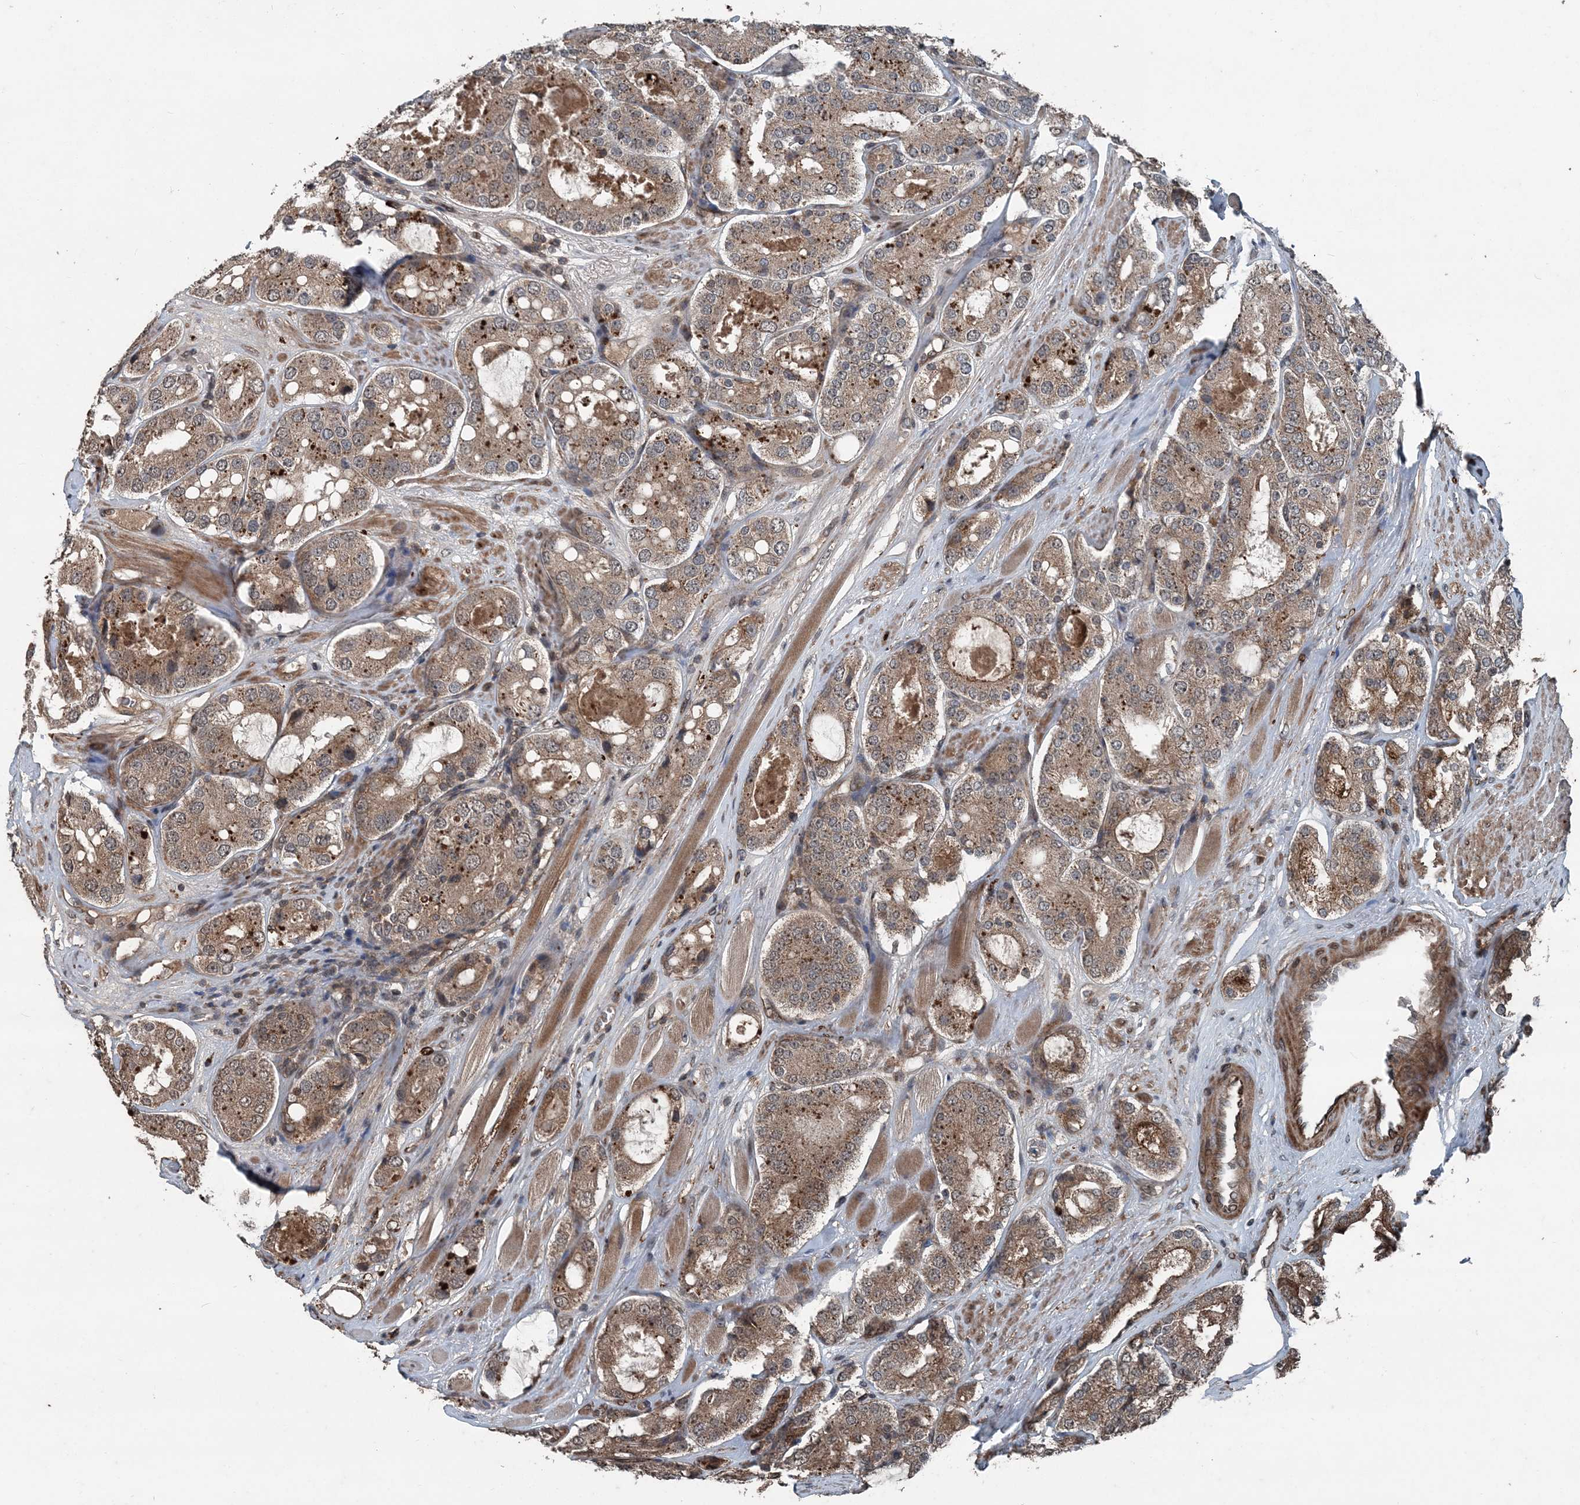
{"staining": {"intensity": "moderate", "quantity": ">75%", "location": "cytoplasmic/membranous"}, "tissue": "prostate cancer", "cell_type": "Tumor cells", "image_type": "cancer", "snomed": [{"axis": "morphology", "description": "Adenocarcinoma, High grade"}, {"axis": "topography", "description": "Prostate"}], "caption": "IHC image of neoplastic tissue: human prostate cancer (high-grade adenocarcinoma) stained using immunohistochemistry (IHC) shows medium levels of moderate protein expression localized specifically in the cytoplasmic/membranous of tumor cells, appearing as a cytoplasmic/membranous brown color.", "gene": "CFL1", "patient": {"sex": "male", "age": 65}}